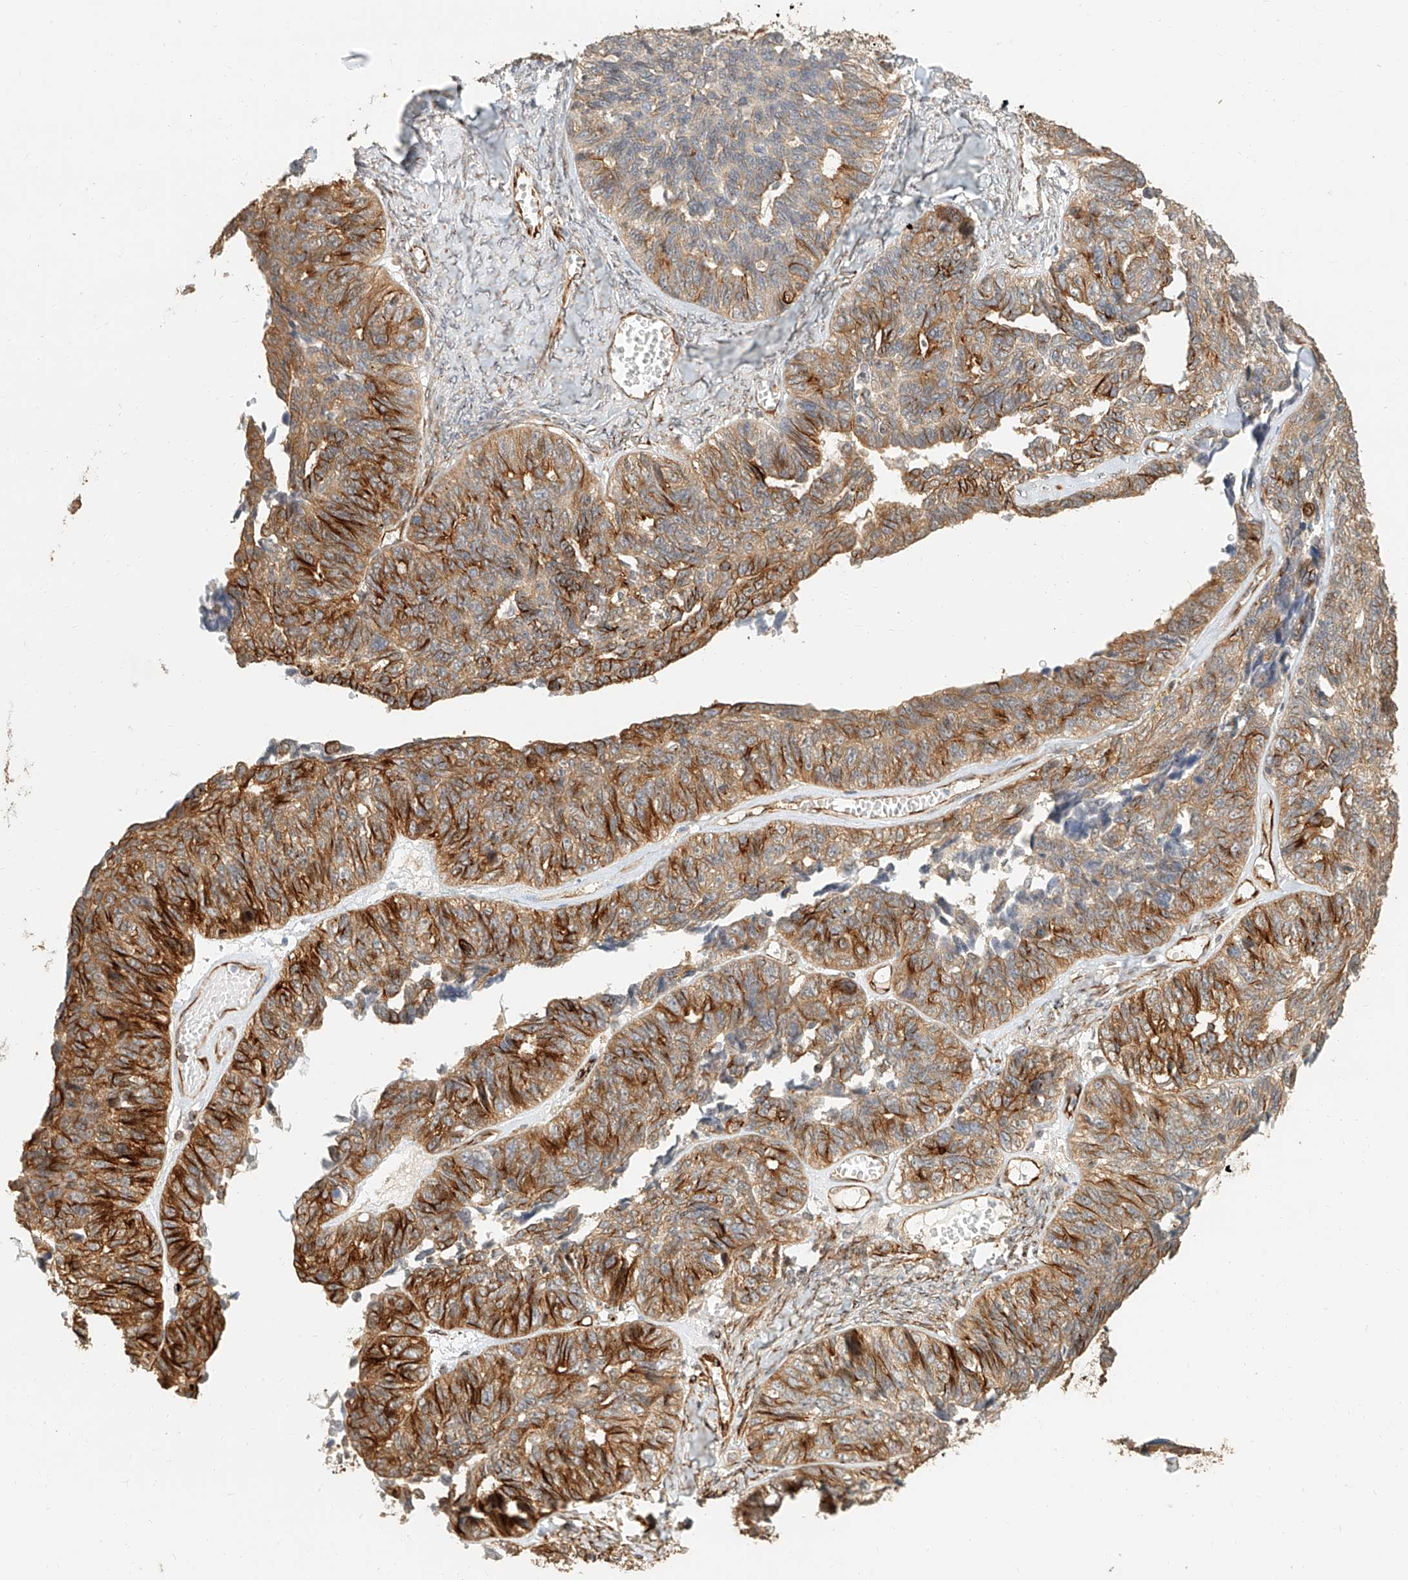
{"staining": {"intensity": "strong", "quantity": "25%-75%", "location": "cytoplasmic/membranous"}, "tissue": "ovarian cancer", "cell_type": "Tumor cells", "image_type": "cancer", "snomed": [{"axis": "morphology", "description": "Cystadenocarcinoma, serous, NOS"}, {"axis": "topography", "description": "Ovary"}], "caption": "Human serous cystadenocarcinoma (ovarian) stained with a brown dye reveals strong cytoplasmic/membranous positive staining in about 25%-75% of tumor cells.", "gene": "NAP1L1", "patient": {"sex": "female", "age": 79}}